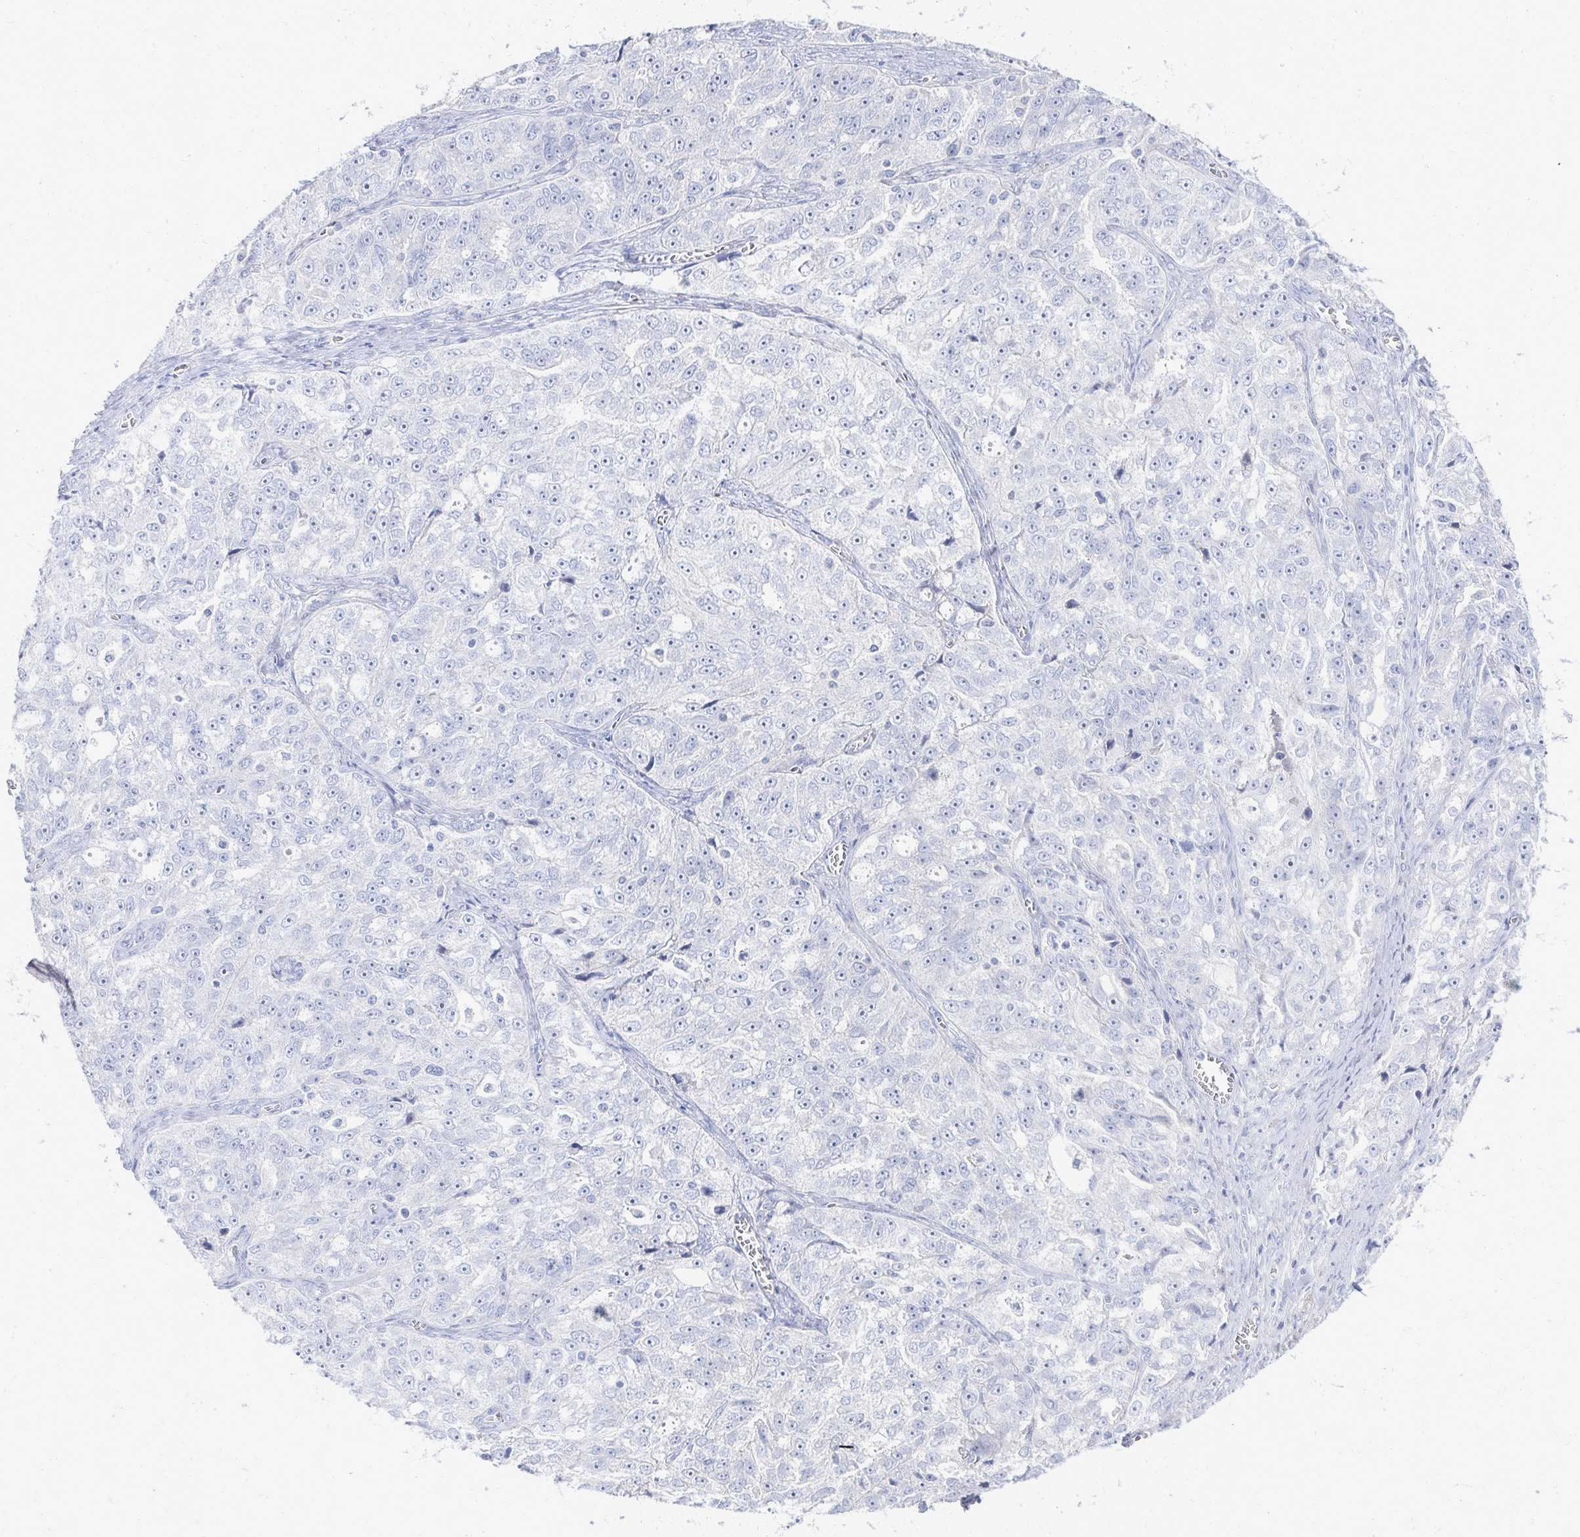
{"staining": {"intensity": "negative", "quantity": "none", "location": "none"}, "tissue": "ovarian cancer", "cell_type": "Tumor cells", "image_type": "cancer", "snomed": [{"axis": "morphology", "description": "Cystadenocarcinoma, serous, NOS"}, {"axis": "topography", "description": "Ovary"}], "caption": "Serous cystadenocarcinoma (ovarian) stained for a protein using immunohistochemistry demonstrates no positivity tumor cells.", "gene": "PRR20A", "patient": {"sex": "female", "age": 51}}